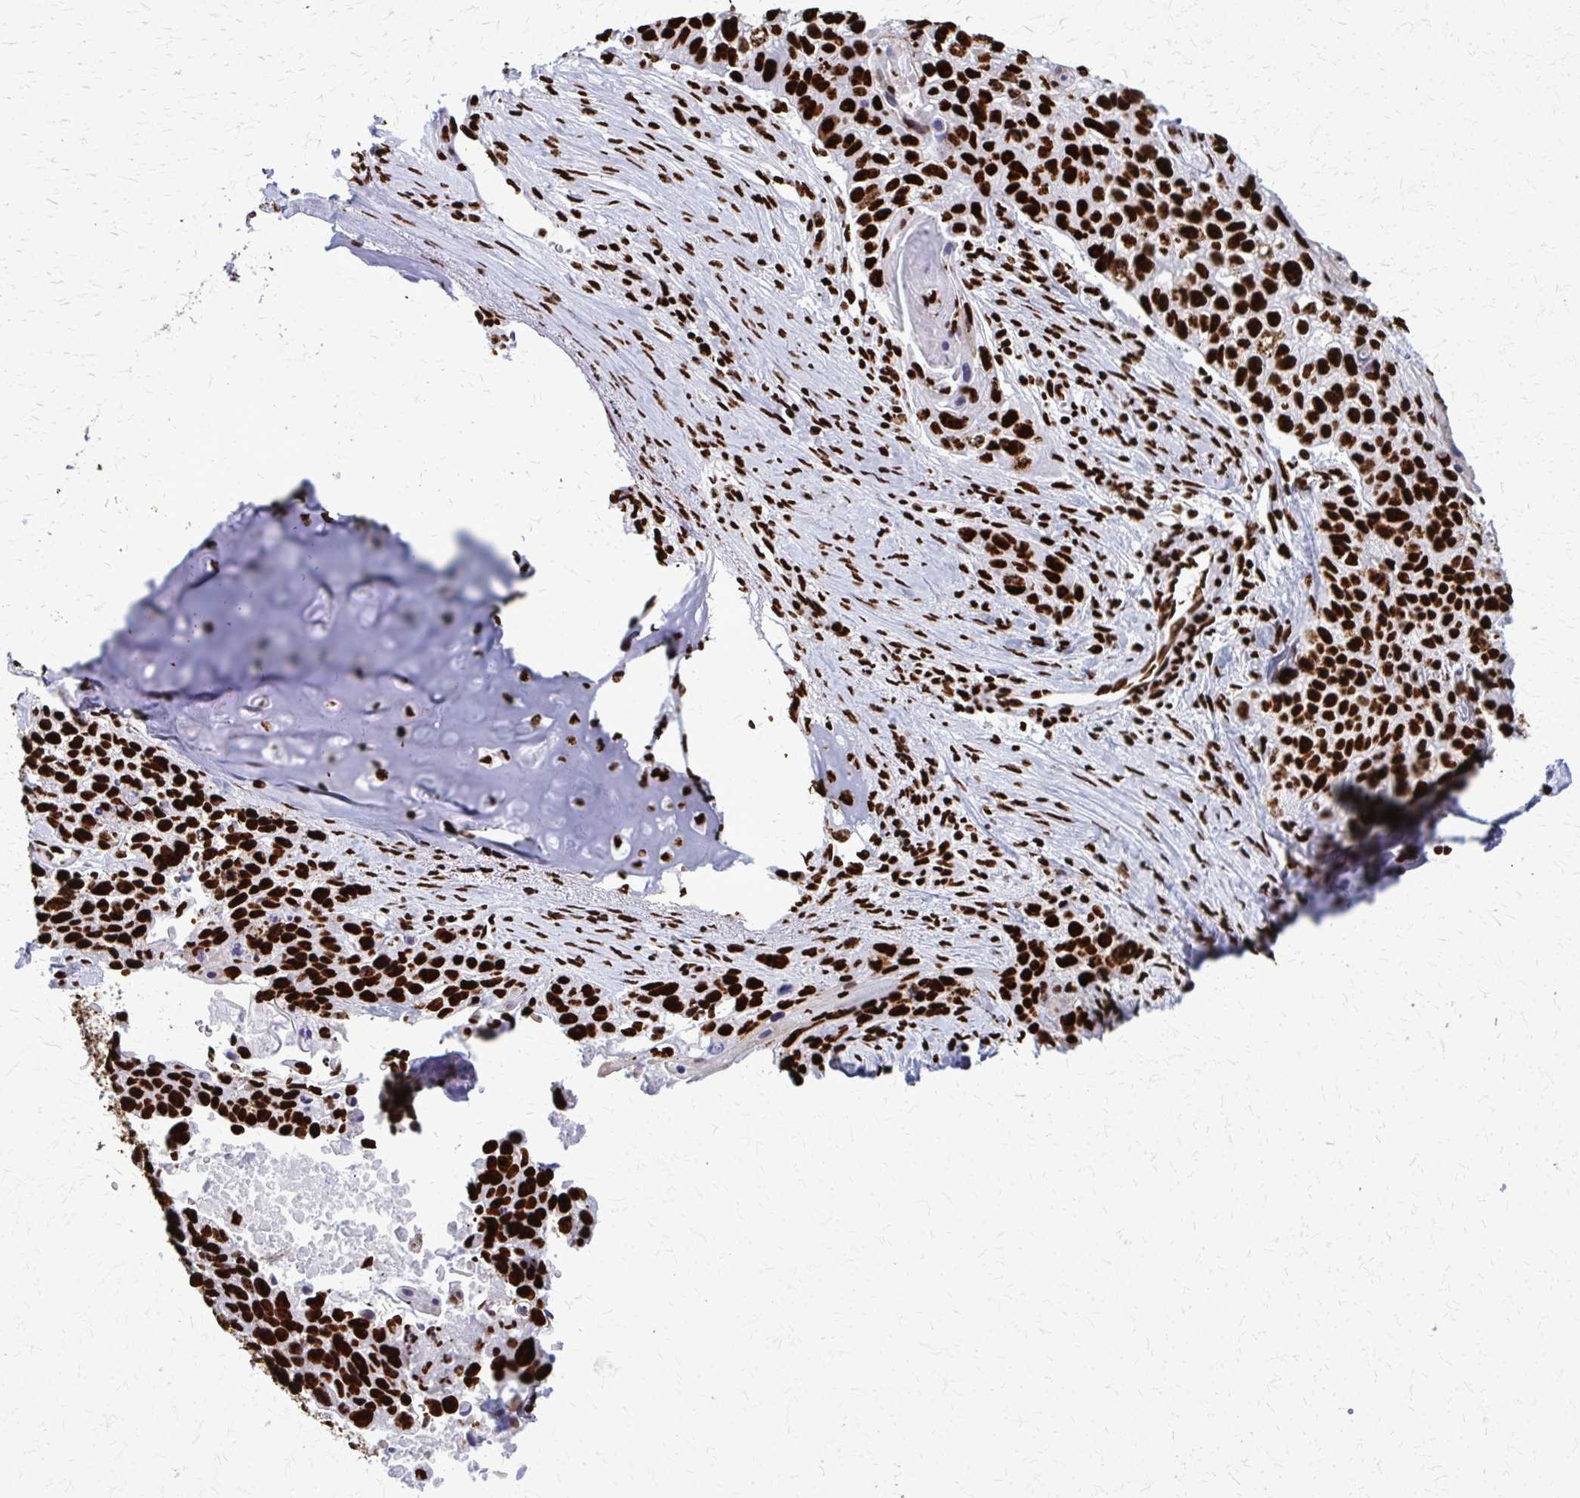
{"staining": {"intensity": "strong", "quantity": ">75%", "location": "nuclear"}, "tissue": "lung cancer", "cell_type": "Tumor cells", "image_type": "cancer", "snomed": [{"axis": "morphology", "description": "Squamous cell carcinoma, NOS"}, {"axis": "topography", "description": "Lung"}], "caption": "The histopathology image exhibits staining of squamous cell carcinoma (lung), revealing strong nuclear protein positivity (brown color) within tumor cells.", "gene": "SFPQ", "patient": {"sex": "male", "age": 74}}